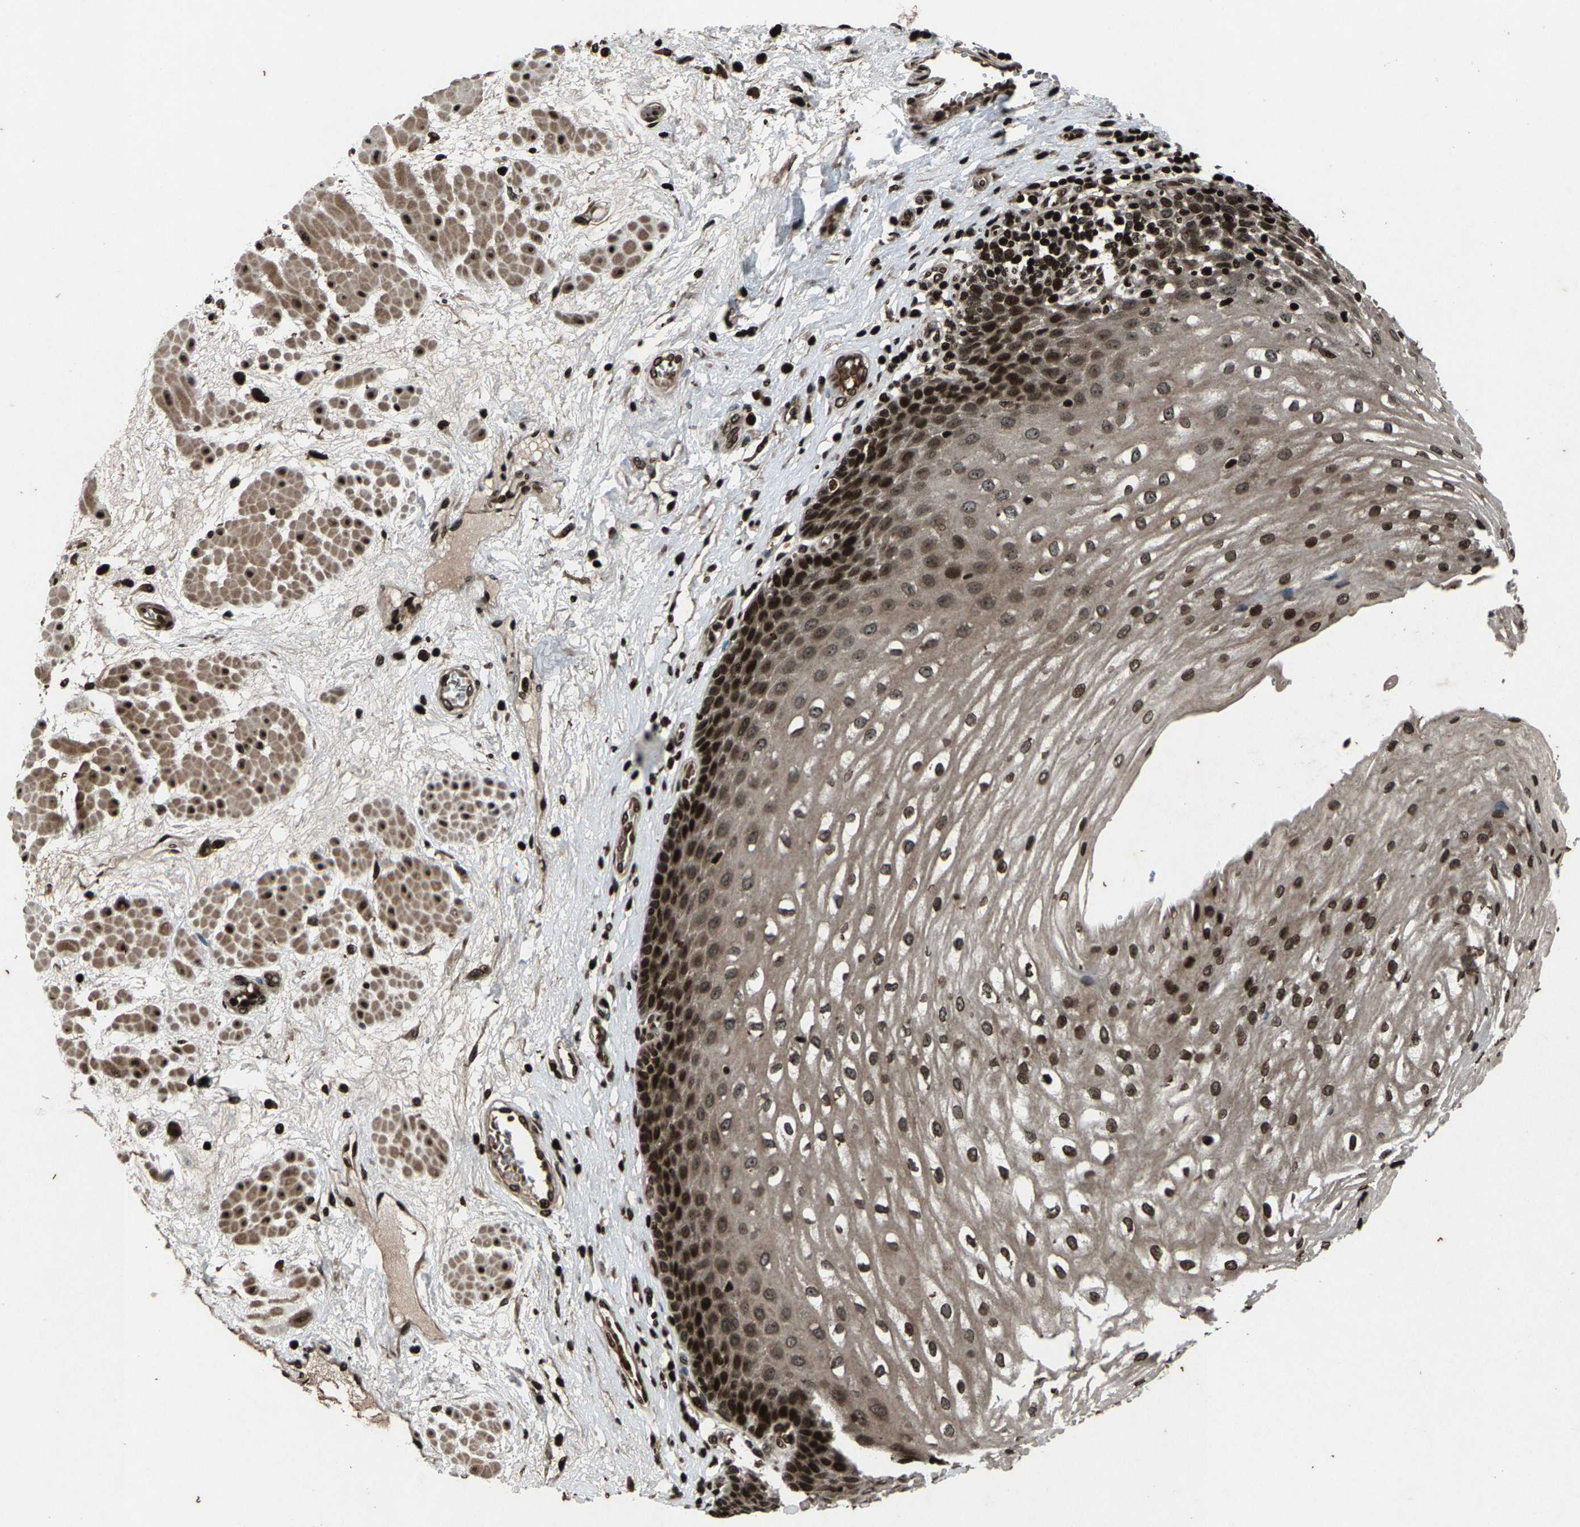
{"staining": {"intensity": "strong", "quantity": ">75%", "location": "nuclear"}, "tissue": "esophagus", "cell_type": "Squamous epithelial cells", "image_type": "normal", "snomed": [{"axis": "morphology", "description": "Normal tissue, NOS"}, {"axis": "topography", "description": "Esophagus"}], "caption": "Strong nuclear positivity is seen in about >75% of squamous epithelial cells in benign esophagus. The staining was performed using DAB, with brown indicating positive protein expression. Nuclei are stained blue with hematoxylin.", "gene": "H4C1", "patient": {"sex": "male", "age": 48}}